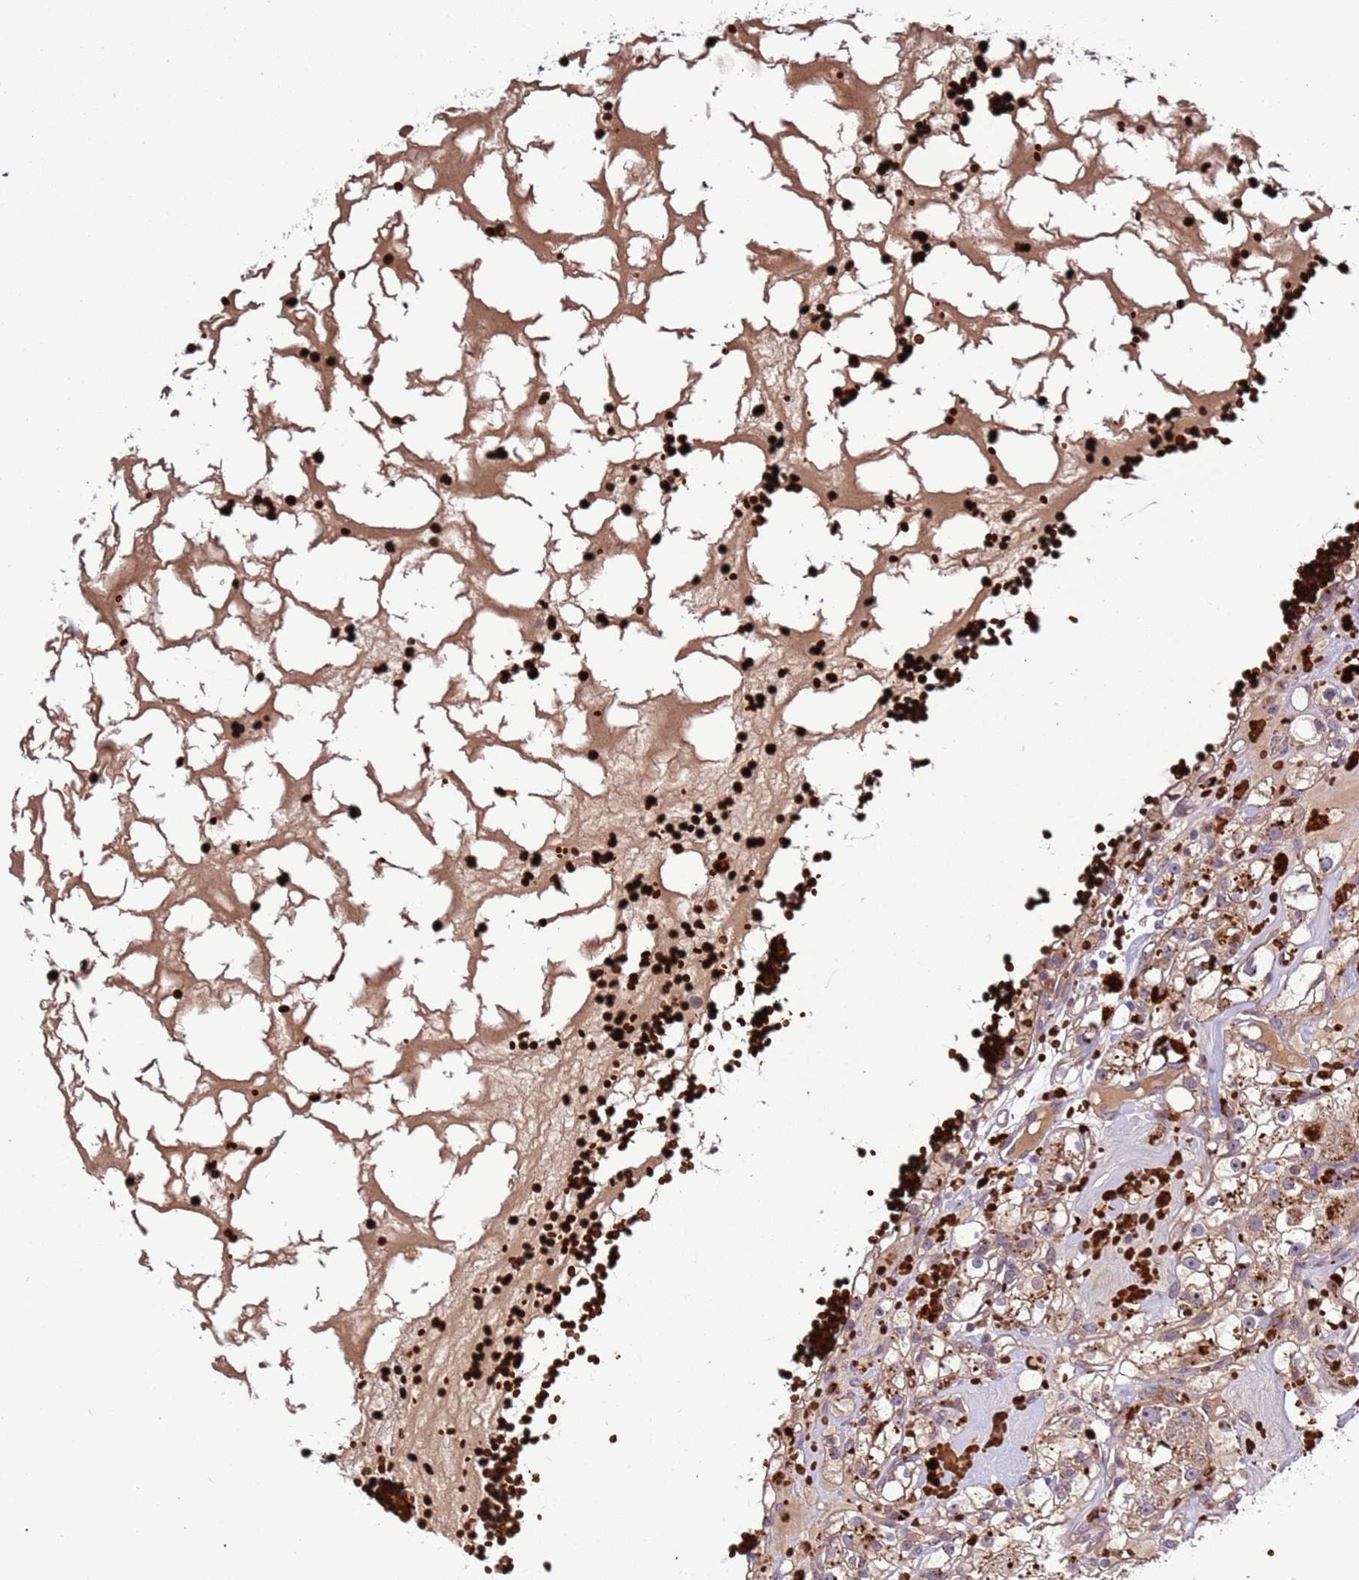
{"staining": {"intensity": "moderate", "quantity": ">75%", "location": "cytoplasmic/membranous"}, "tissue": "renal cancer", "cell_type": "Tumor cells", "image_type": "cancer", "snomed": [{"axis": "morphology", "description": "Adenocarcinoma, NOS"}, {"axis": "topography", "description": "Kidney"}], "caption": "DAB (3,3'-diaminobenzidine) immunohistochemical staining of renal cancer exhibits moderate cytoplasmic/membranous protein staining in approximately >75% of tumor cells.", "gene": "VPS36", "patient": {"sex": "male", "age": 56}}